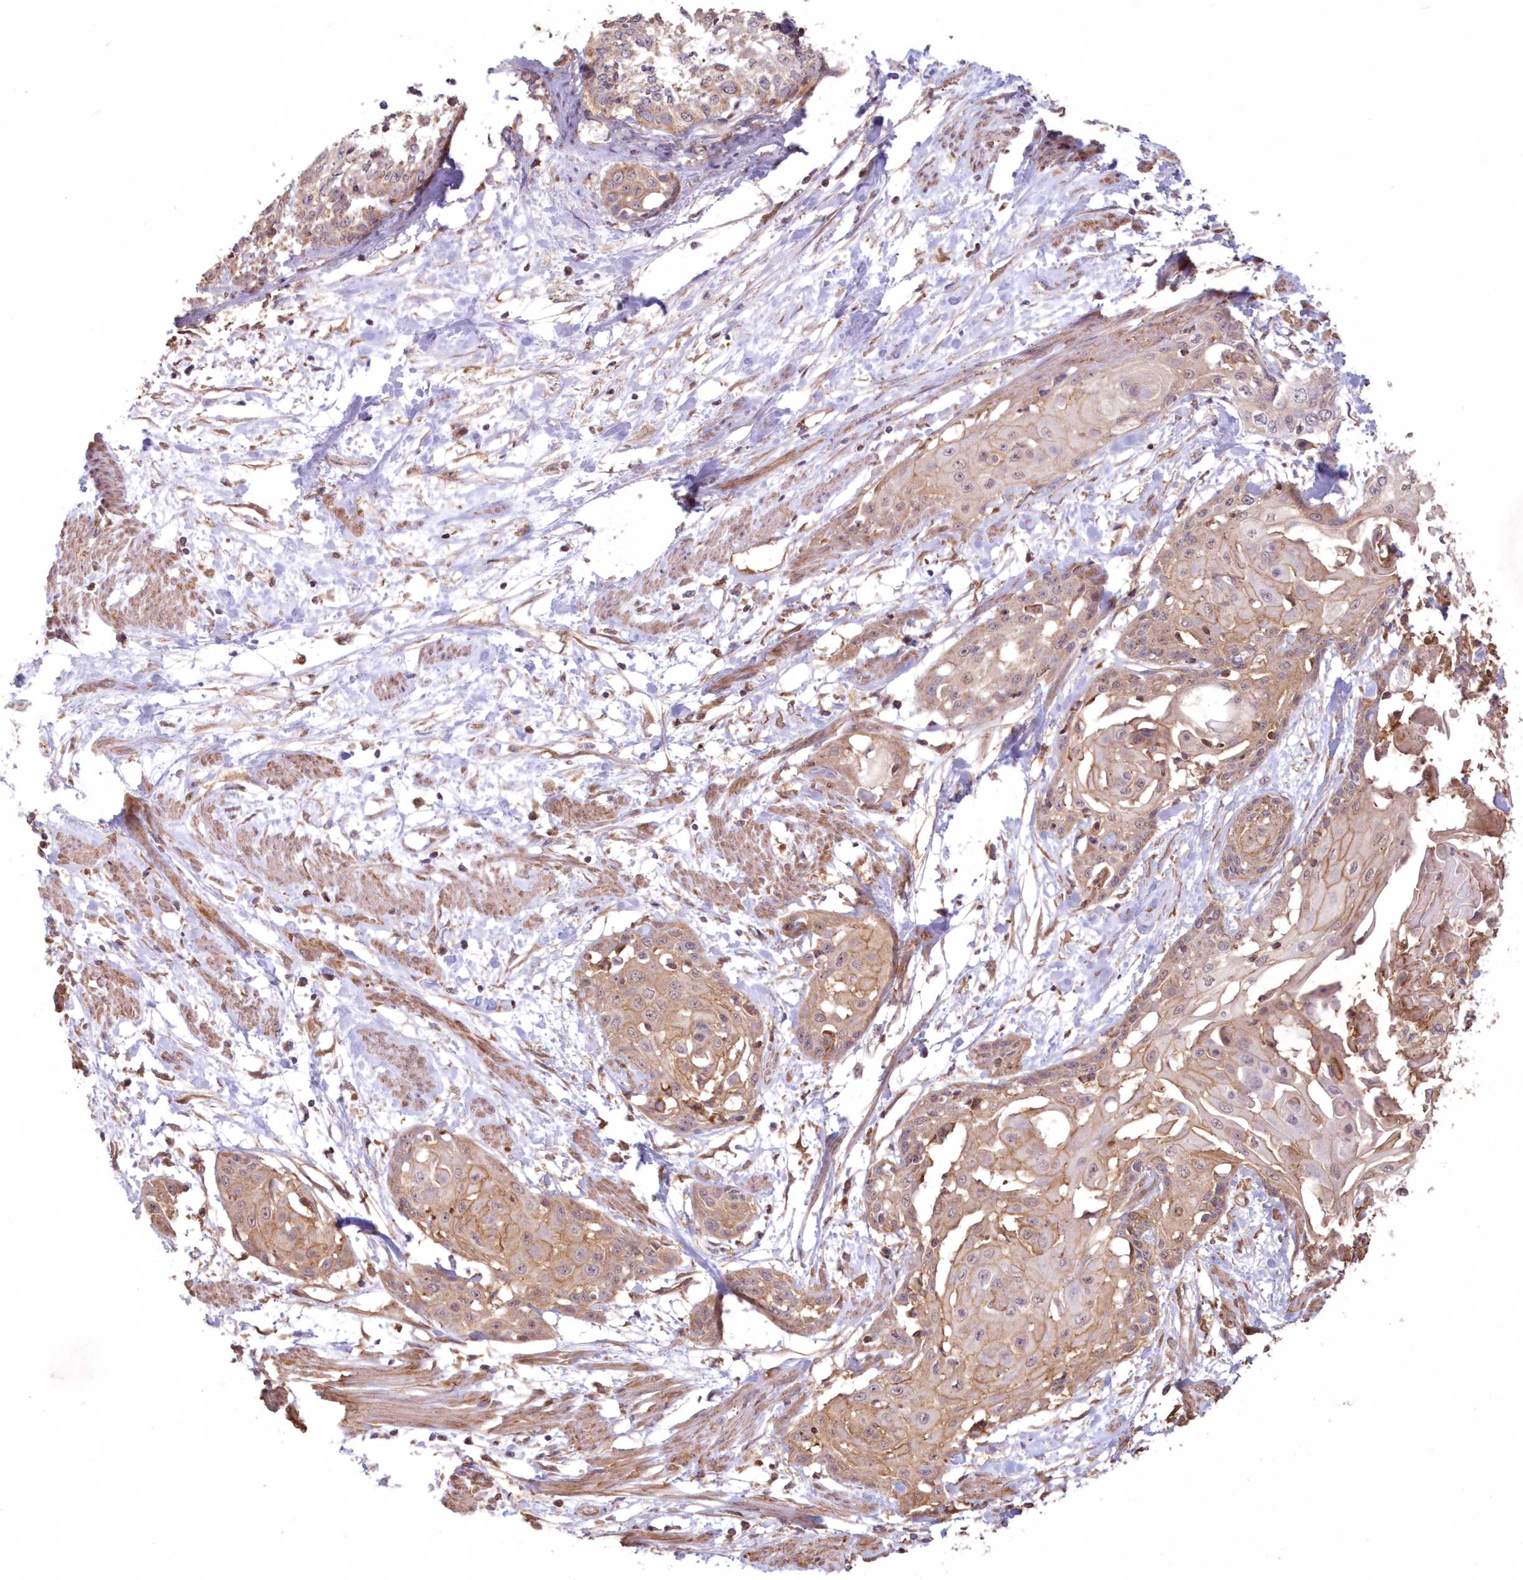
{"staining": {"intensity": "weak", "quantity": ">75%", "location": "cytoplasmic/membranous"}, "tissue": "cervical cancer", "cell_type": "Tumor cells", "image_type": "cancer", "snomed": [{"axis": "morphology", "description": "Squamous cell carcinoma, NOS"}, {"axis": "topography", "description": "Cervix"}], "caption": "The image displays staining of cervical cancer, revealing weak cytoplasmic/membranous protein positivity (brown color) within tumor cells. (DAB IHC, brown staining for protein, blue staining for nuclei).", "gene": "TMEM139", "patient": {"sex": "female", "age": 57}}